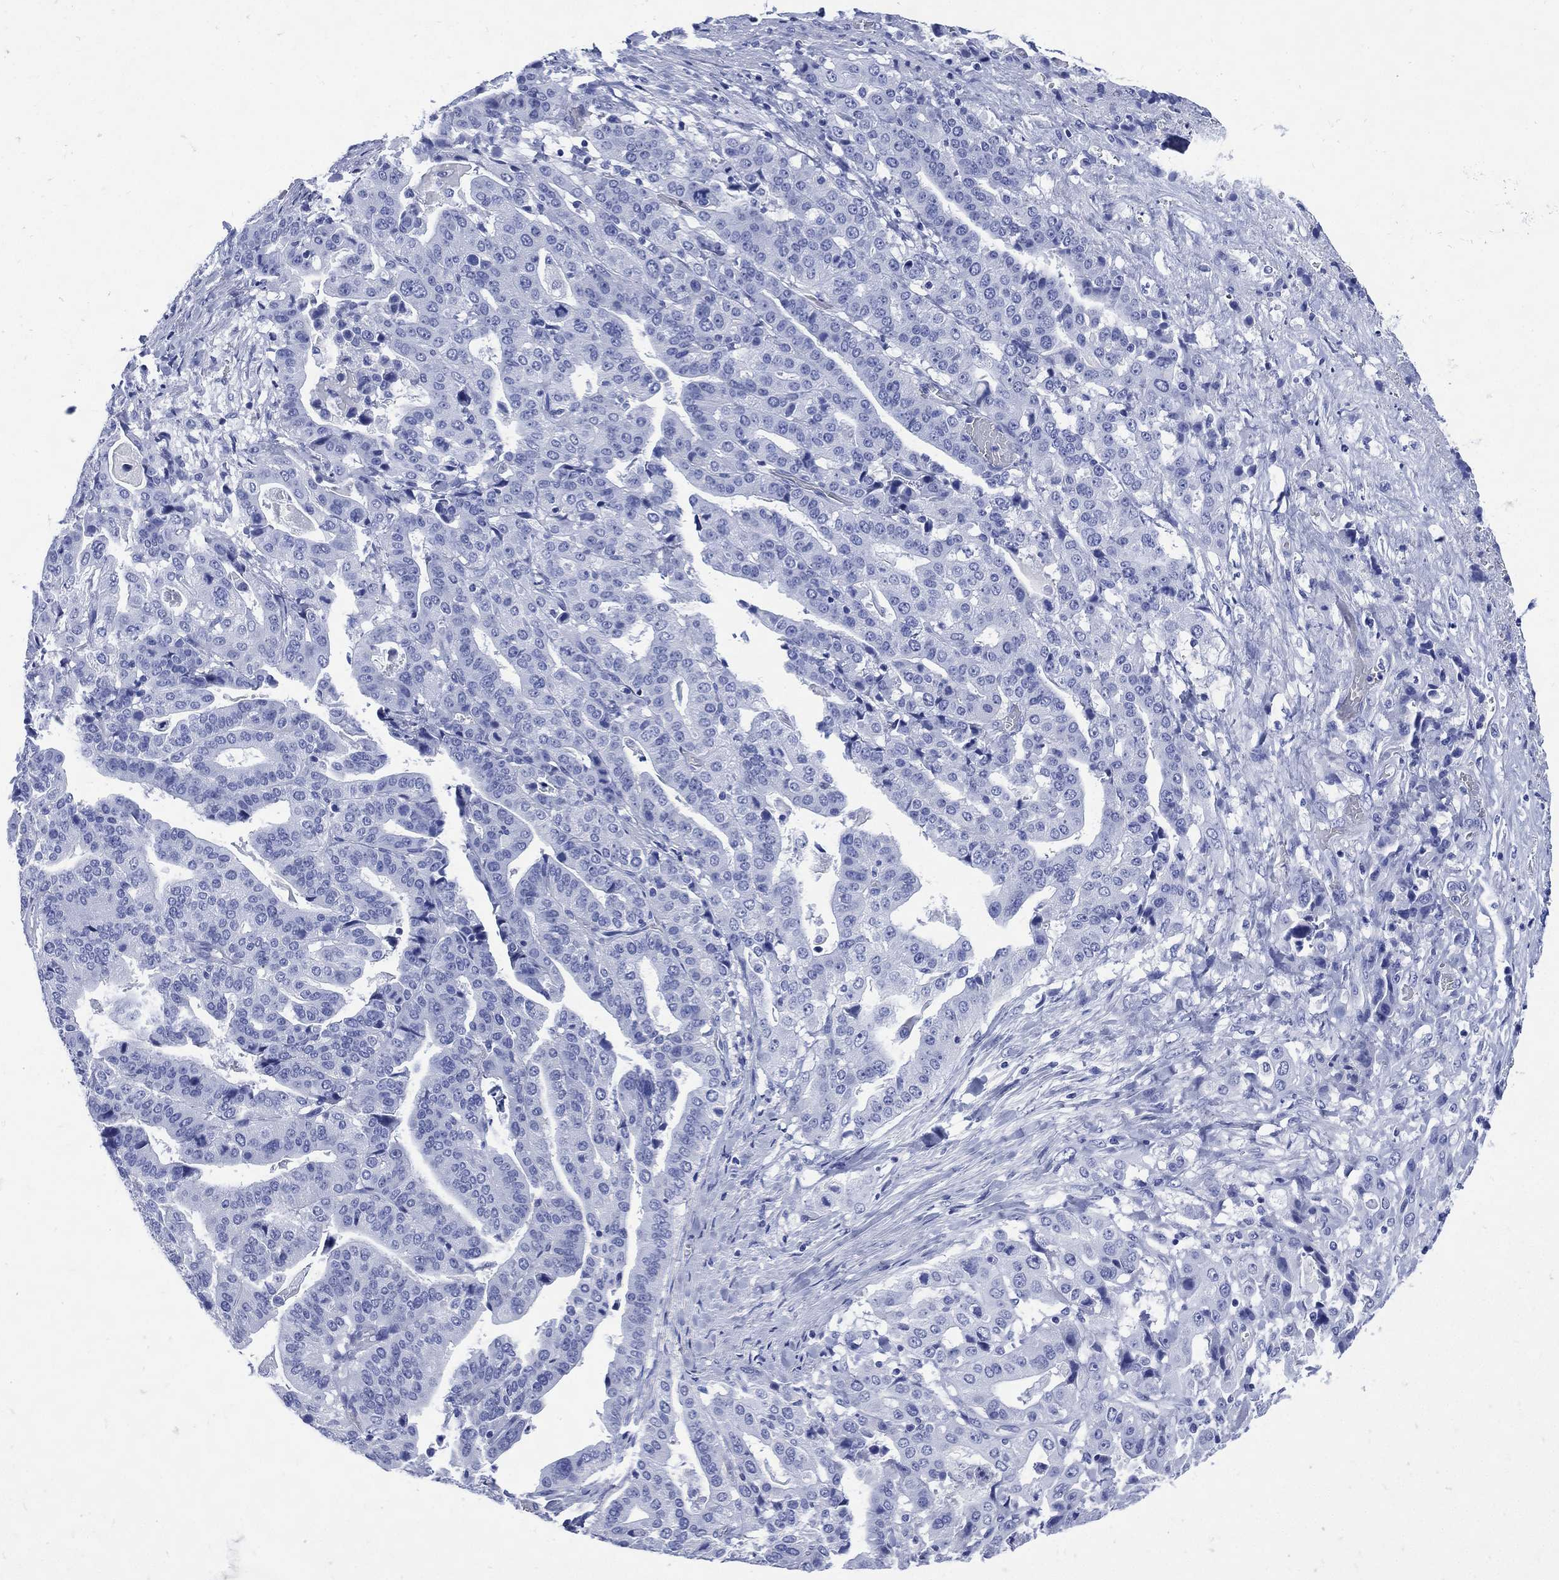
{"staining": {"intensity": "negative", "quantity": "none", "location": "none"}, "tissue": "stomach cancer", "cell_type": "Tumor cells", "image_type": "cancer", "snomed": [{"axis": "morphology", "description": "Adenocarcinoma, NOS"}, {"axis": "topography", "description": "Stomach"}], "caption": "Photomicrograph shows no significant protein staining in tumor cells of stomach cancer.", "gene": "SHCBP1L", "patient": {"sex": "male", "age": 48}}